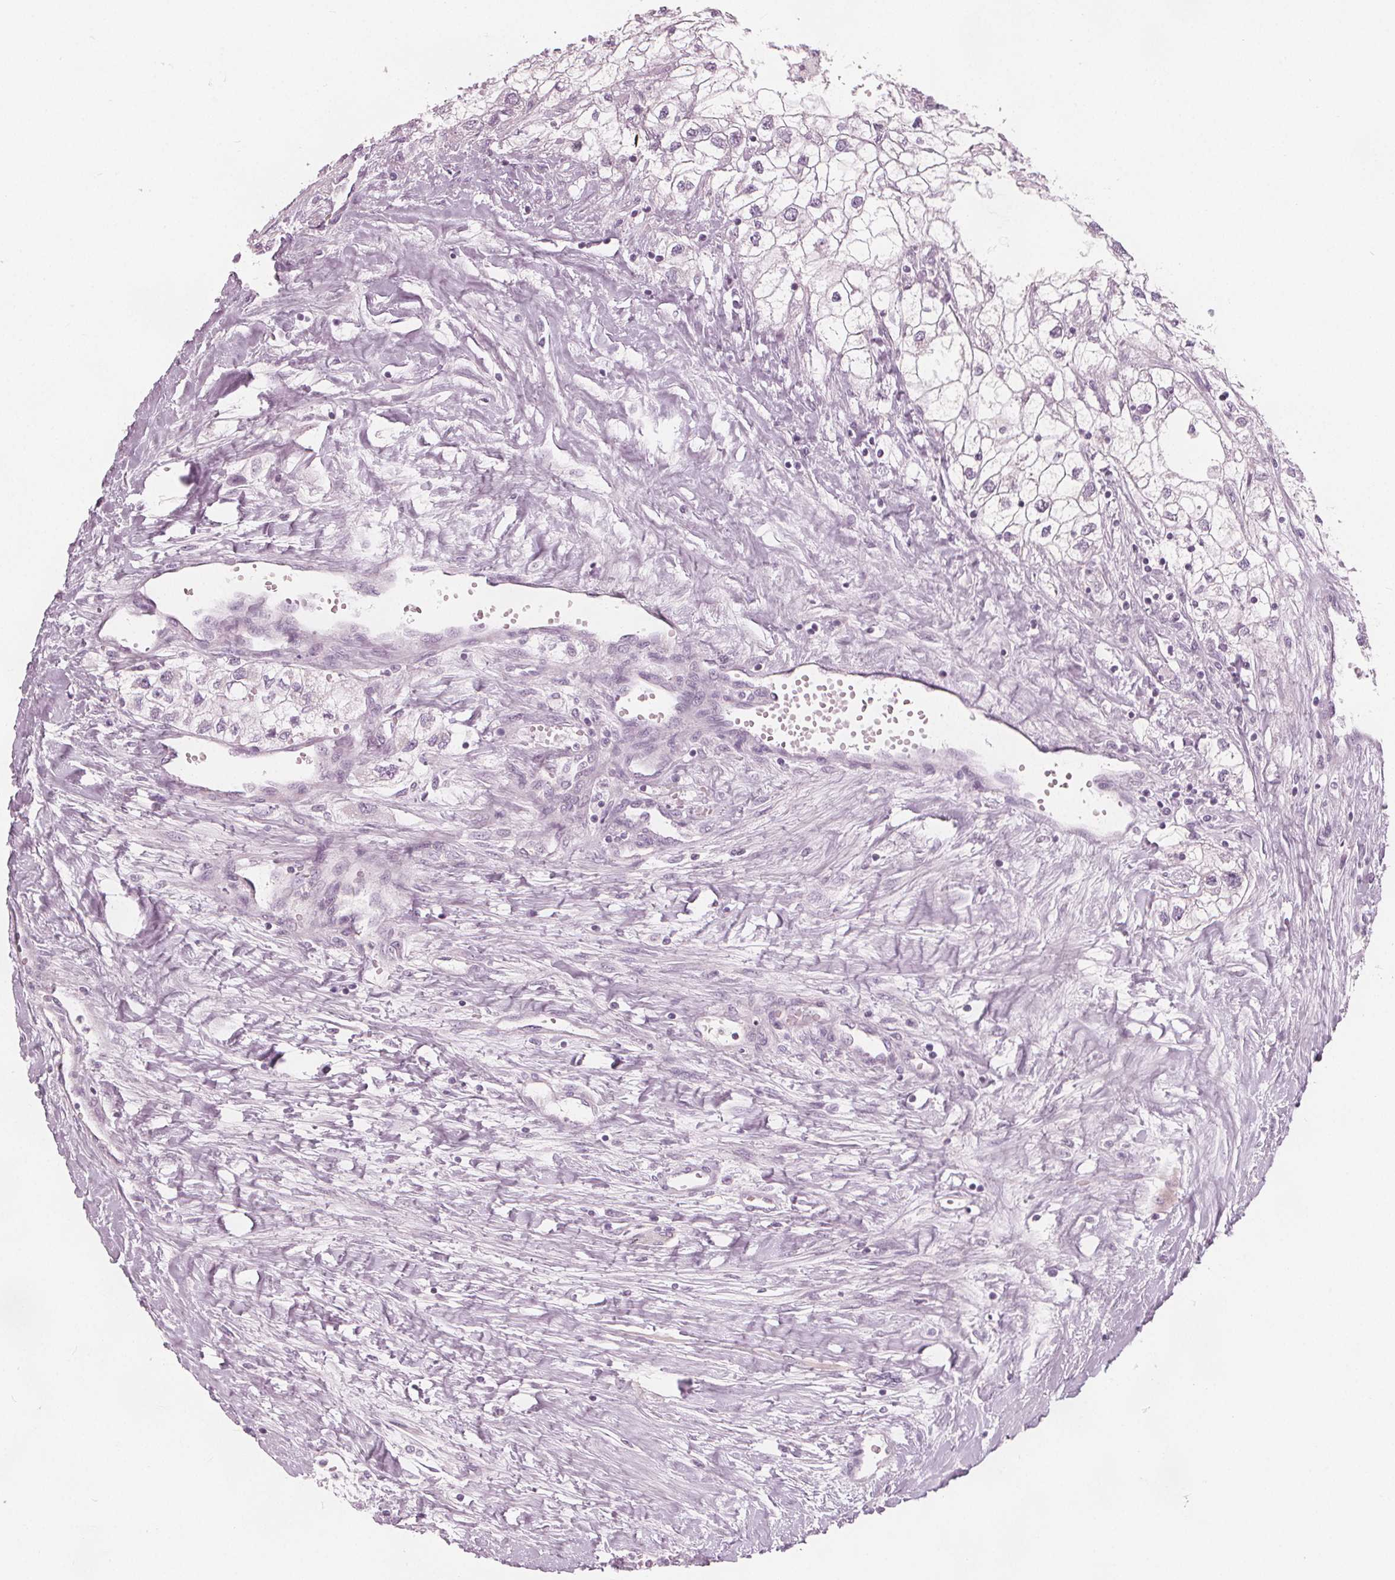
{"staining": {"intensity": "negative", "quantity": "none", "location": "none"}, "tissue": "renal cancer", "cell_type": "Tumor cells", "image_type": "cancer", "snomed": [{"axis": "morphology", "description": "Adenocarcinoma, NOS"}, {"axis": "topography", "description": "Kidney"}], "caption": "Immunohistochemistry (IHC) of renal cancer (adenocarcinoma) exhibits no expression in tumor cells.", "gene": "BRSK1", "patient": {"sex": "male", "age": 59}}